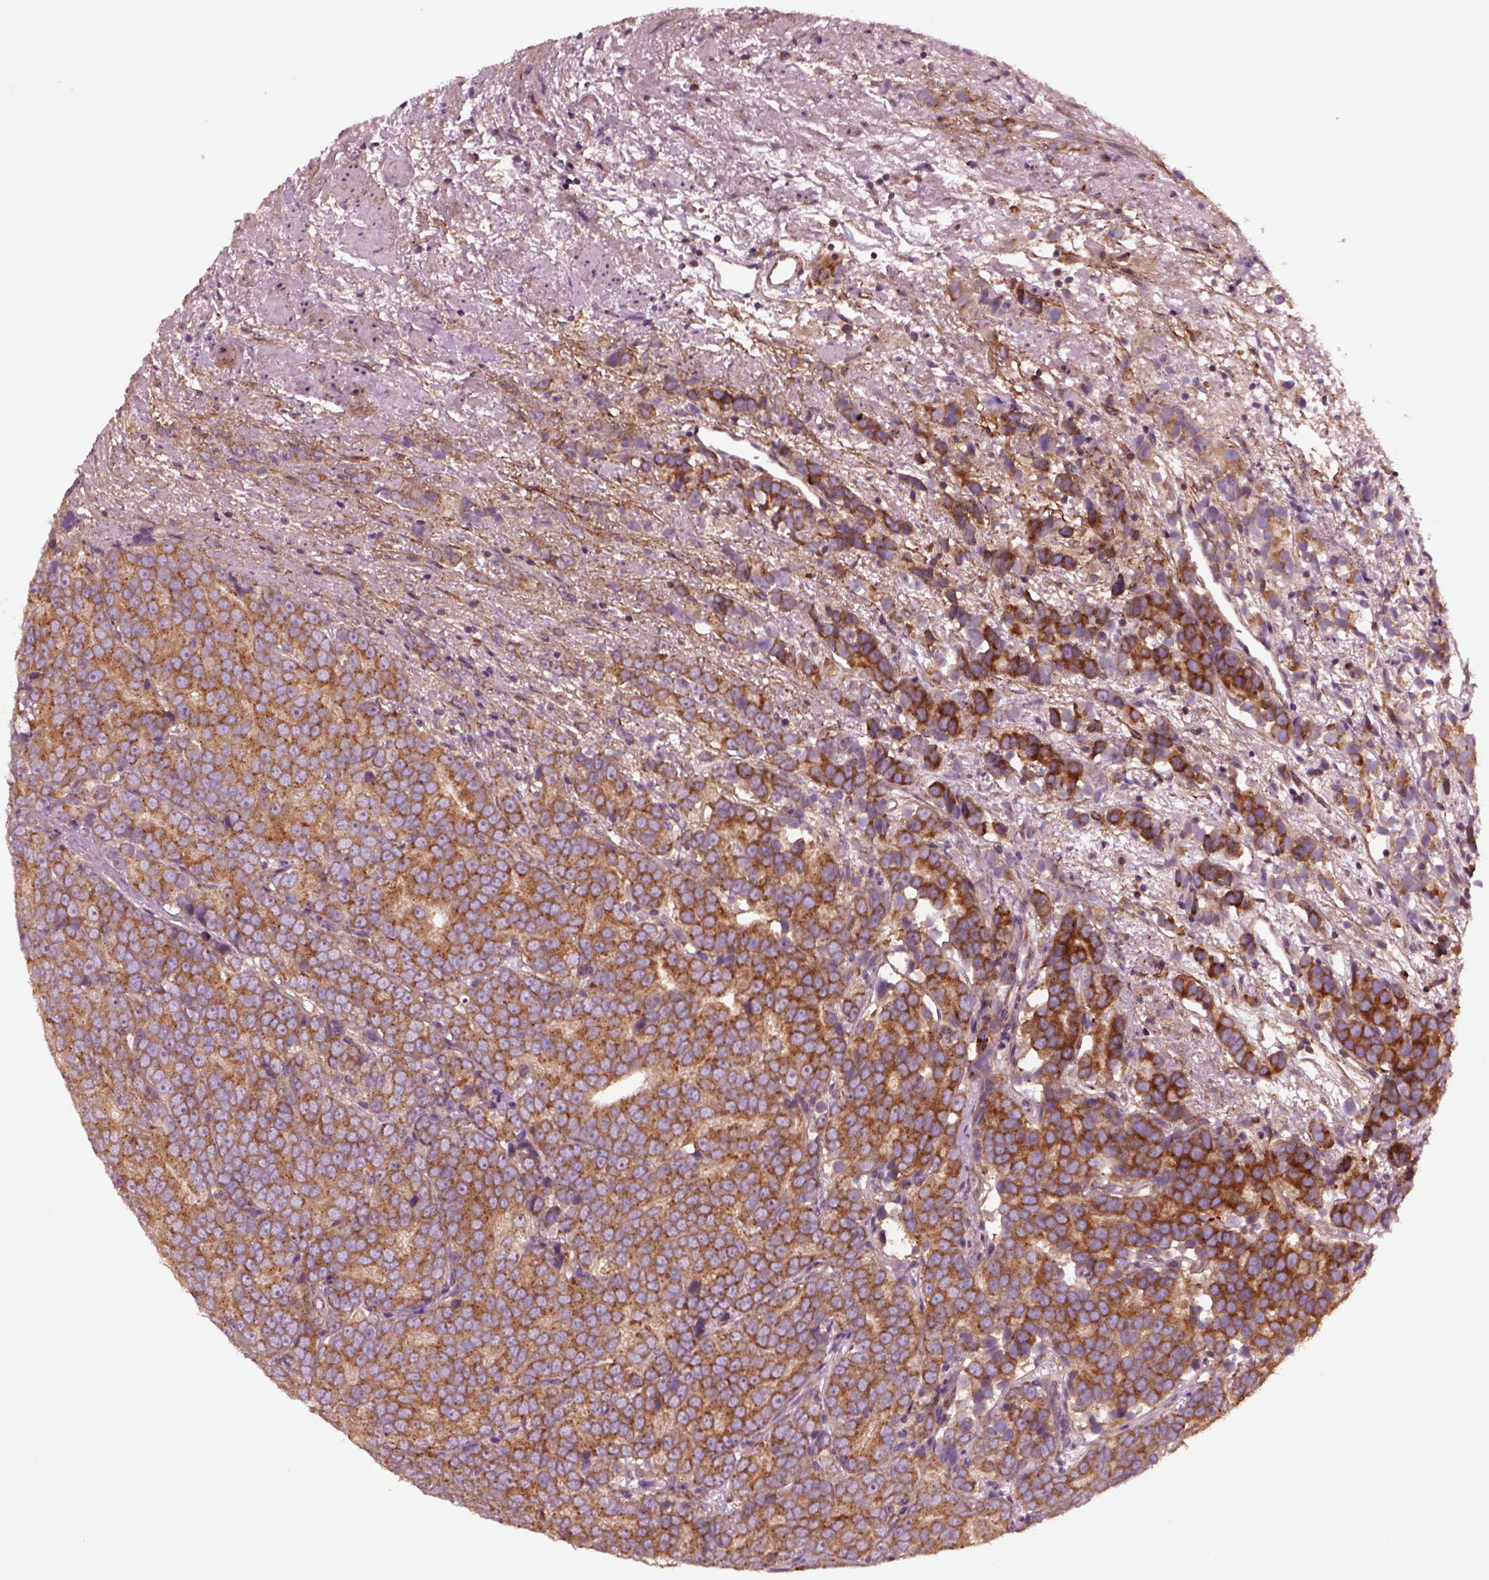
{"staining": {"intensity": "moderate", "quantity": ">75%", "location": "cytoplasmic/membranous"}, "tissue": "prostate cancer", "cell_type": "Tumor cells", "image_type": "cancer", "snomed": [{"axis": "morphology", "description": "Adenocarcinoma, High grade"}, {"axis": "topography", "description": "Prostate"}], "caption": "Protein expression analysis of prostate cancer (adenocarcinoma (high-grade)) reveals moderate cytoplasmic/membranous staining in about >75% of tumor cells.", "gene": "SEC23A", "patient": {"sex": "male", "age": 90}}